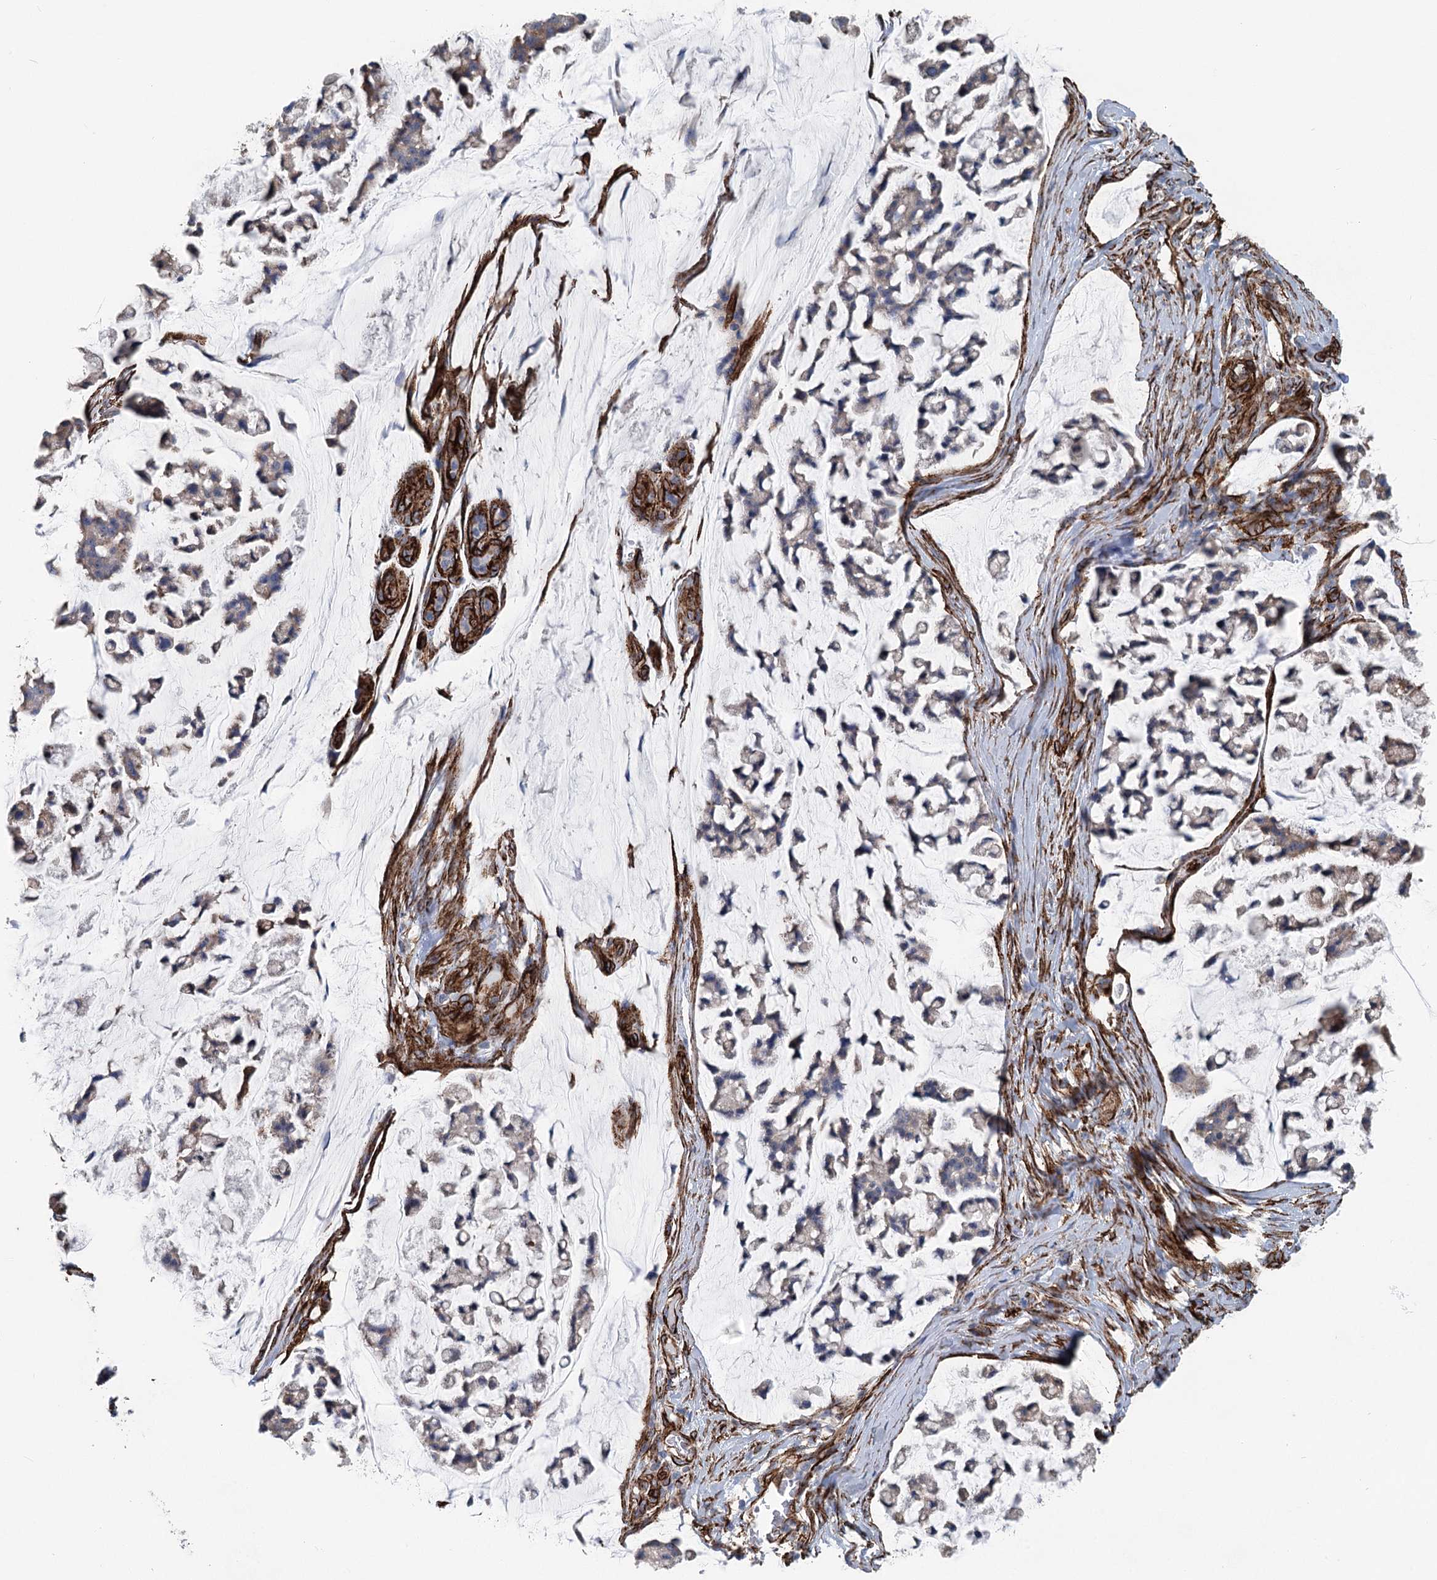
{"staining": {"intensity": "negative", "quantity": "none", "location": "none"}, "tissue": "stomach cancer", "cell_type": "Tumor cells", "image_type": "cancer", "snomed": [{"axis": "morphology", "description": "Adenocarcinoma, NOS"}, {"axis": "topography", "description": "Stomach, lower"}], "caption": "This is a image of immunohistochemistry (IHC) staining of stomach adenocarcinoma, which shows no staining in tumor cells.", "gene": "IQSEC1", "patient": {"sex": "male", "age": 67}}